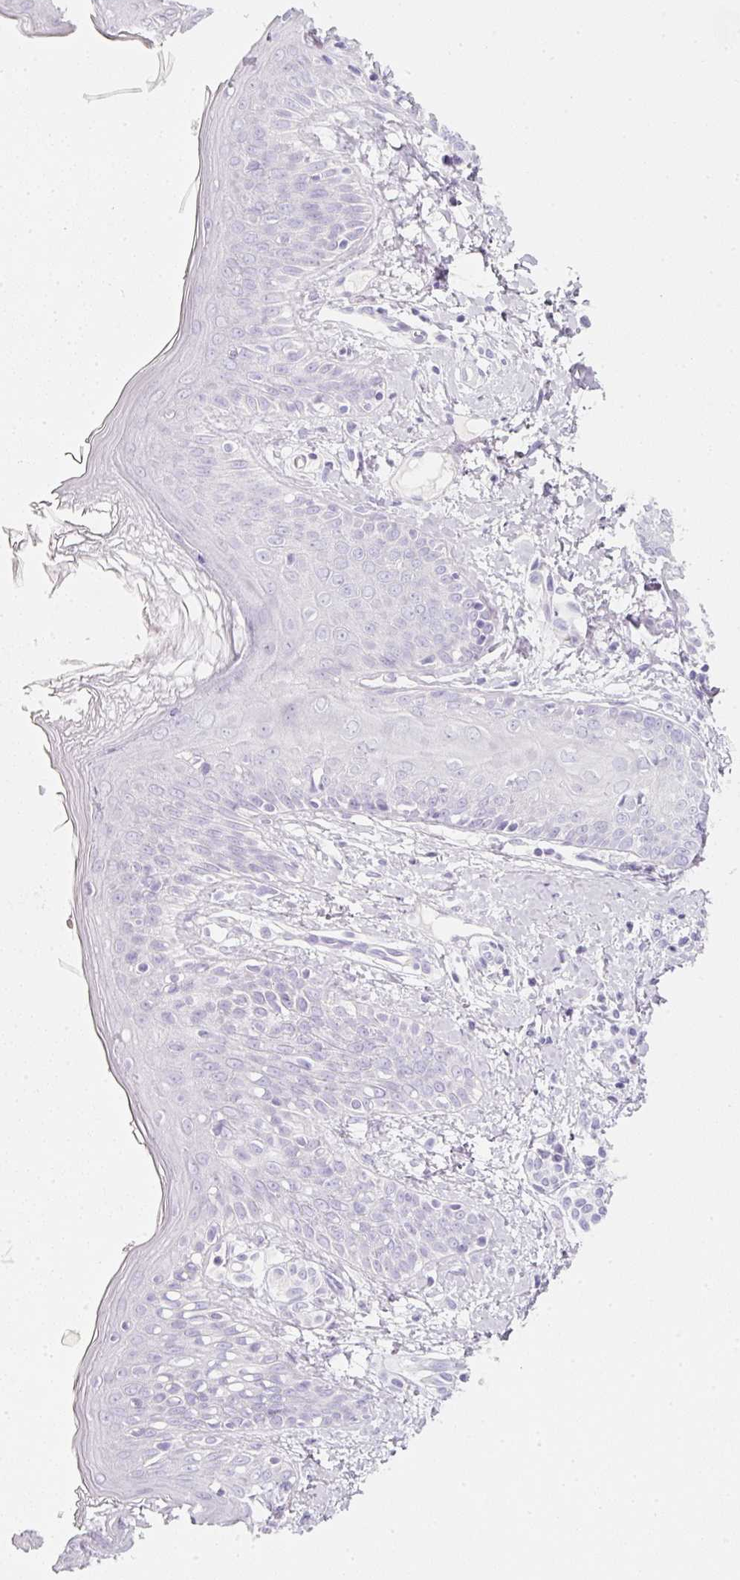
{"staining": {"intensity": "negative", "quantity": "none", "location": "none"}, "tissue": "skin", "cell_type": "Fibroblasts", "image_type": "normal", "snomed": [{"axis": "morphology", "description": "Normal tissue, NOS"}, {"axis": "topography", "description": "Skin"}], "caption": "The micrograph displays no staining of fibroblasts in normal skin.", "gene": "SLC2A2", "patient": {"sex": "male", "age": 16}}